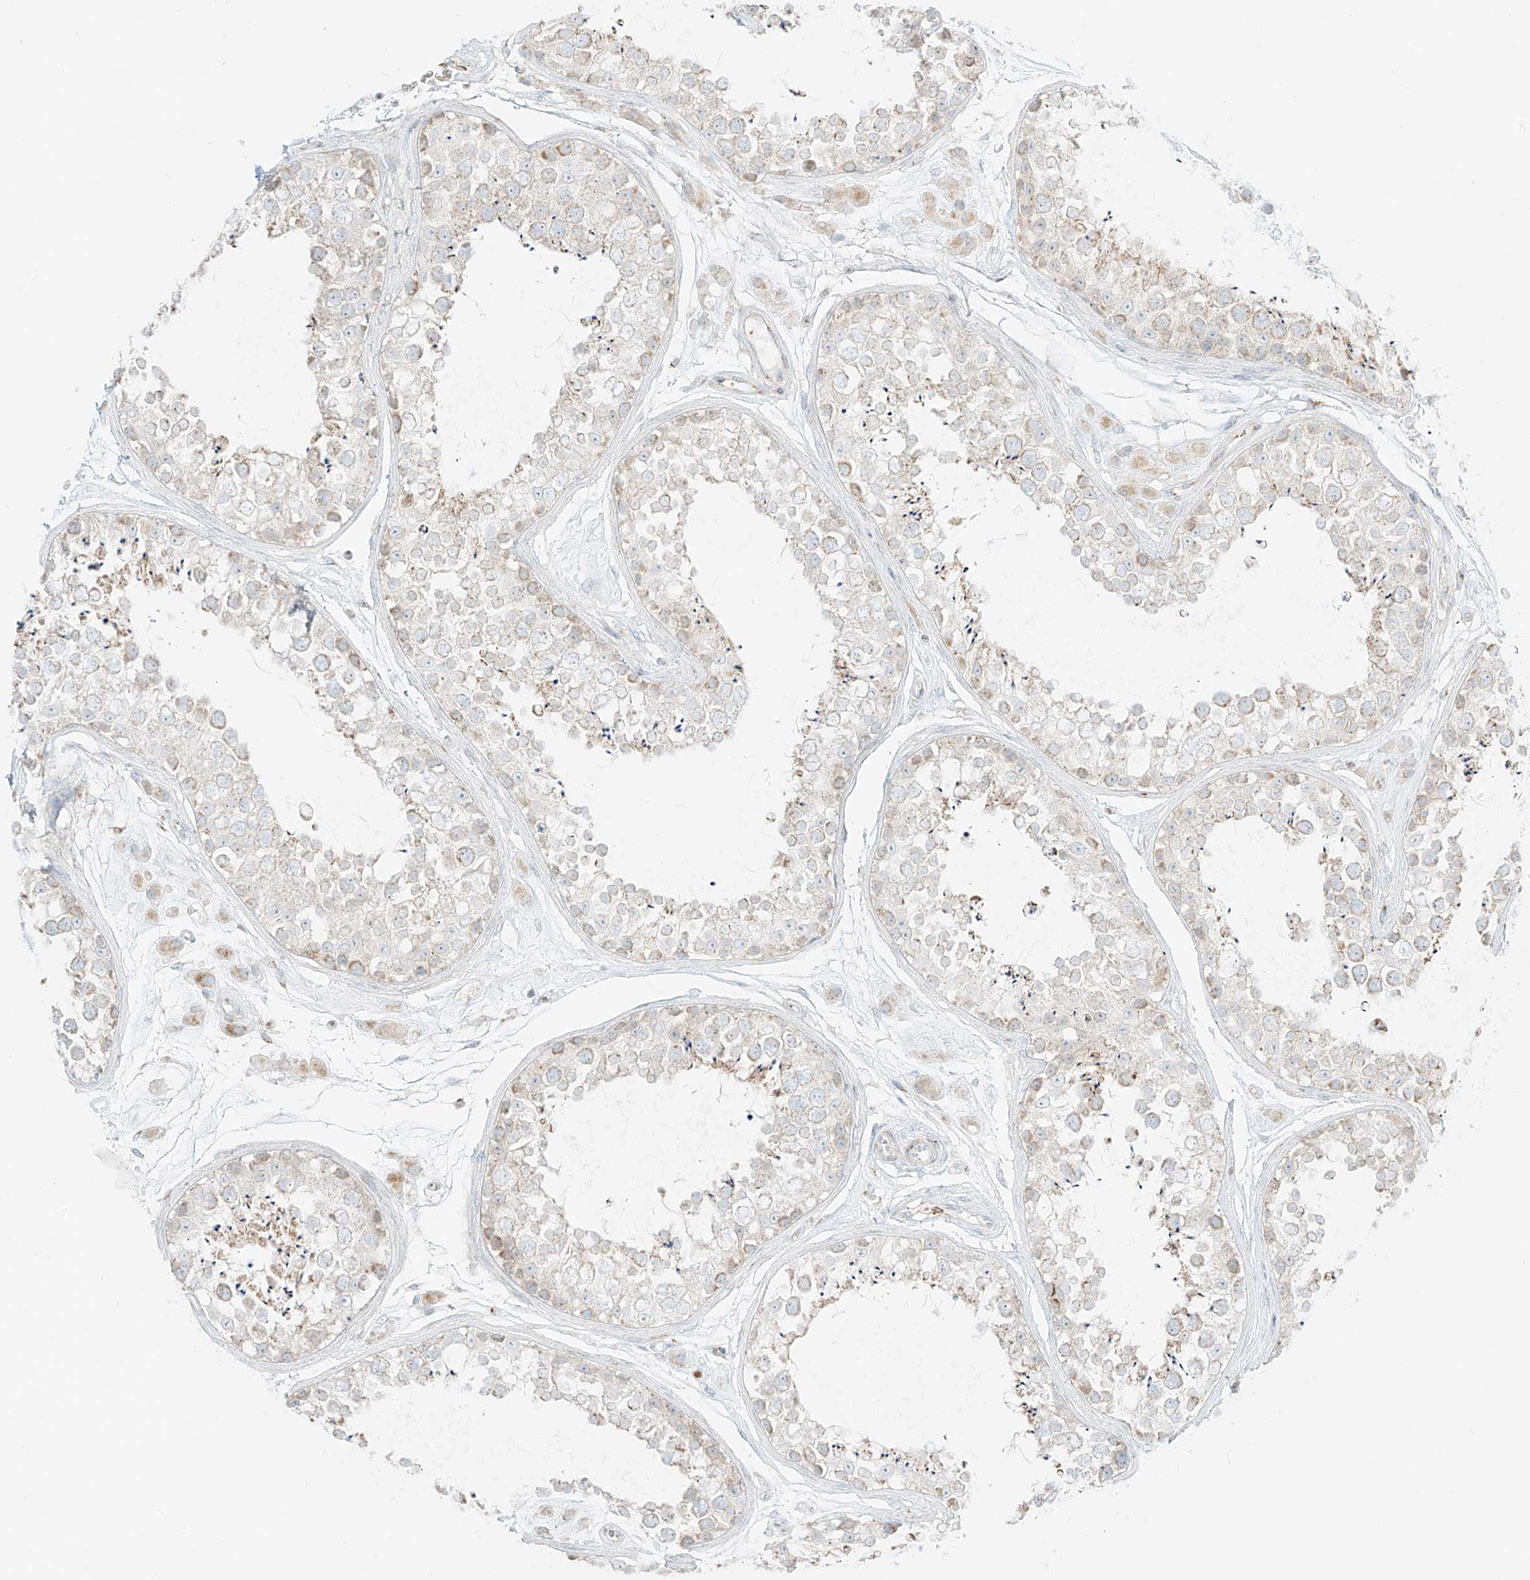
{"staining": {"intensity": "weak", "quantity": "25%-75%", "location": "cytoplasmic/membranous"}, "tissue": "testis", "cell_type": "Cells in seminiferous ducts", "image_type": "normal", "snomed": [{"axis": "morphology", "description": "Normal tissue, NOS"}, {"axis": "topography", "description": "Testis"}], "caption": "Weak cytoplasmic/membranous expression is present in approximately 25%-75% of cells in seminiferous ducts in benign testis.", "gene": "TMEM87B", "patient": {"sex": "male", "age": 25}}